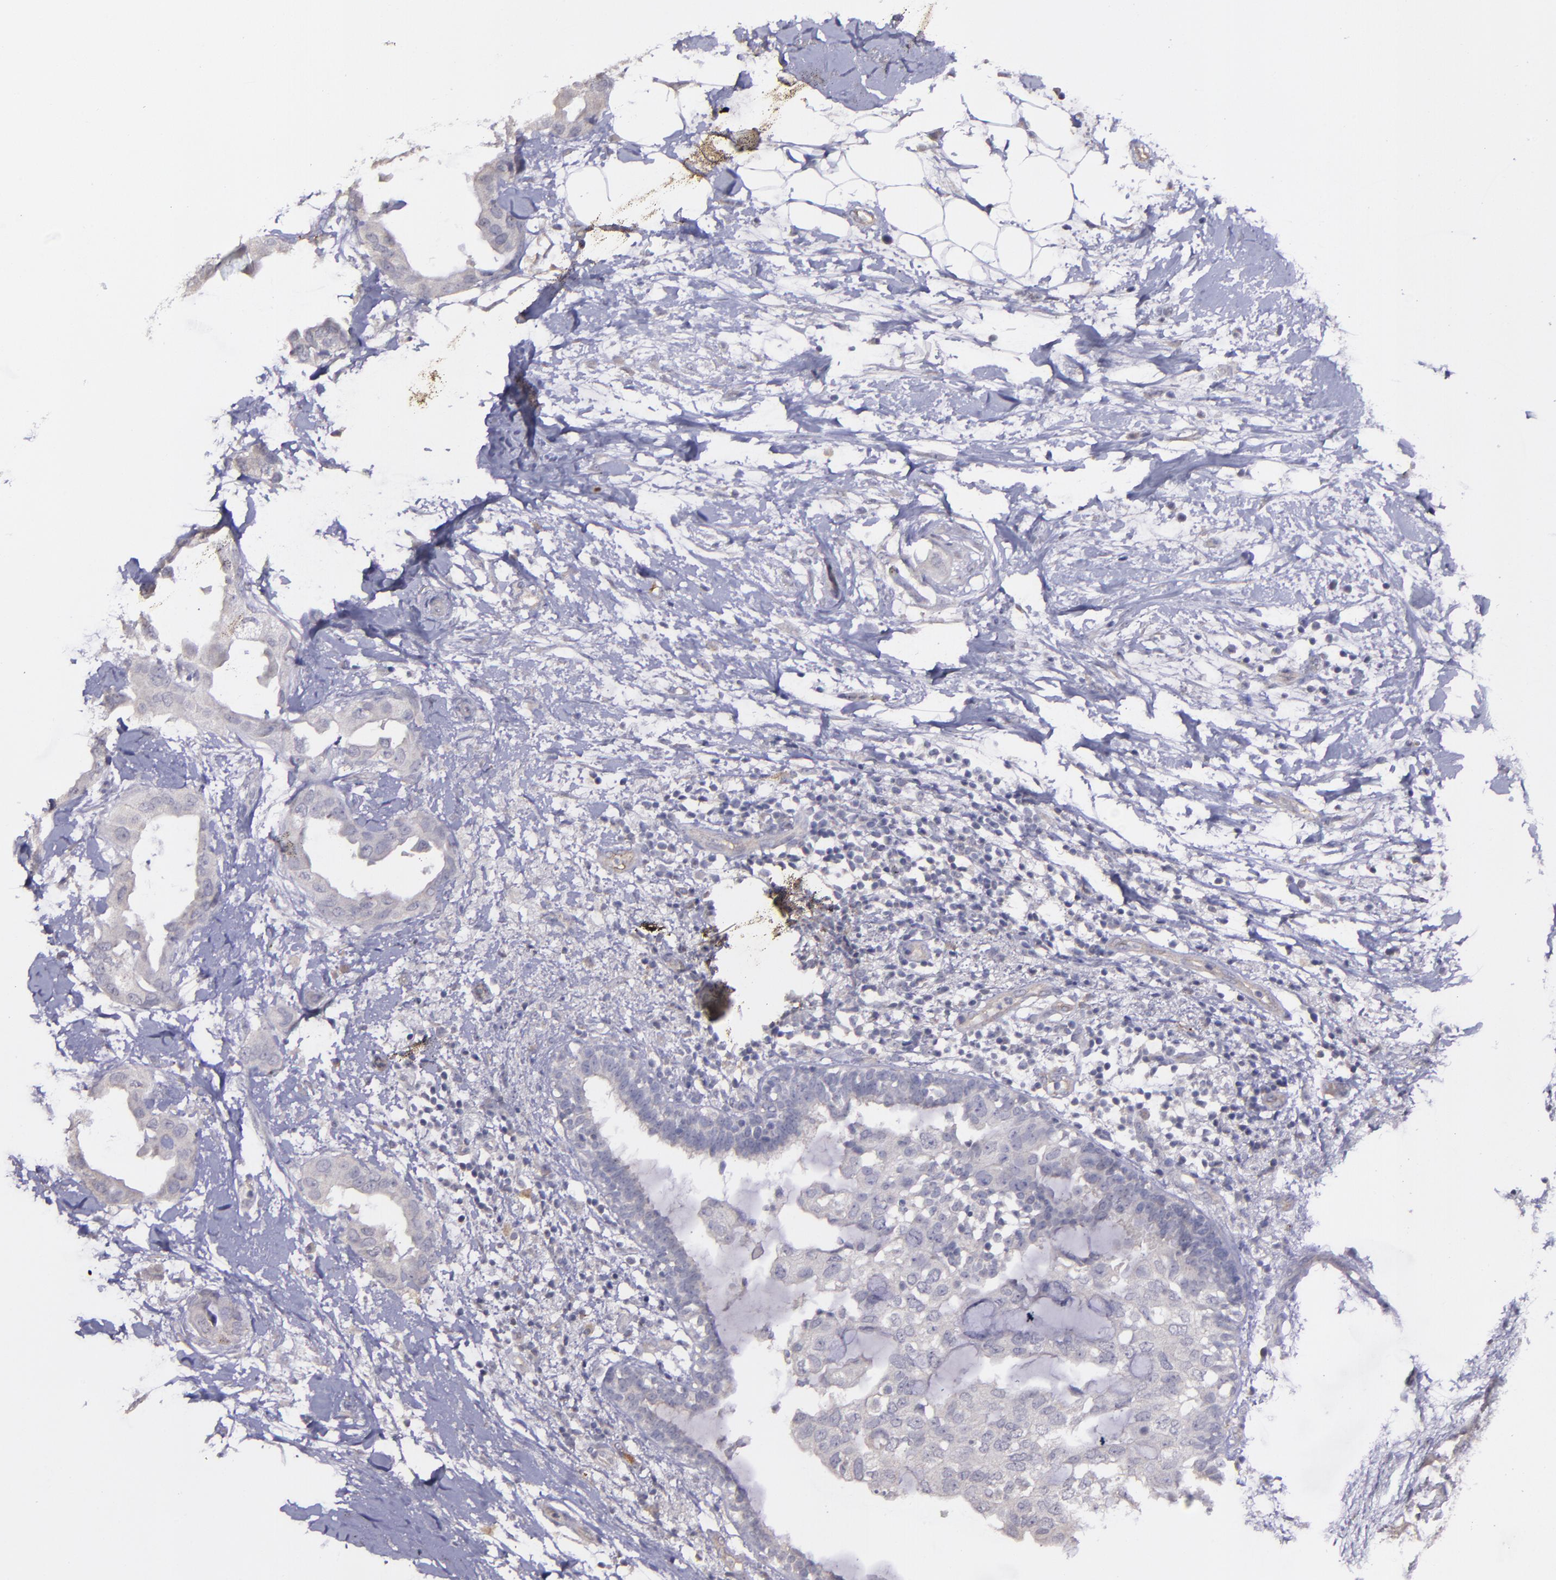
{"staining": {"intensity": "weak", "quantity": "<25%", "location": "cytoplasmic/membranous"}, "tissue": "breast cancer", "cell_type": "Tumor cells", "image_type": "cancer", "snomed": [{"axis": "morphology", "description": "Duct carcinoma"}, {"axis": "topography", "description": "Breast"}], "caption": "DAB (3,3'-diaminobenzidine) immunohistochemical staining of human intraductal carcinoma (breast) demonstrates no significant staining in tumor cells. The staining is performed using DAB (3,3'-diaminobenzidine) brown chromogen with nuclei counter-stained in using hematoxylin.", "gene": "MASP1", "patient": {"sex": "female", "age": 40}}